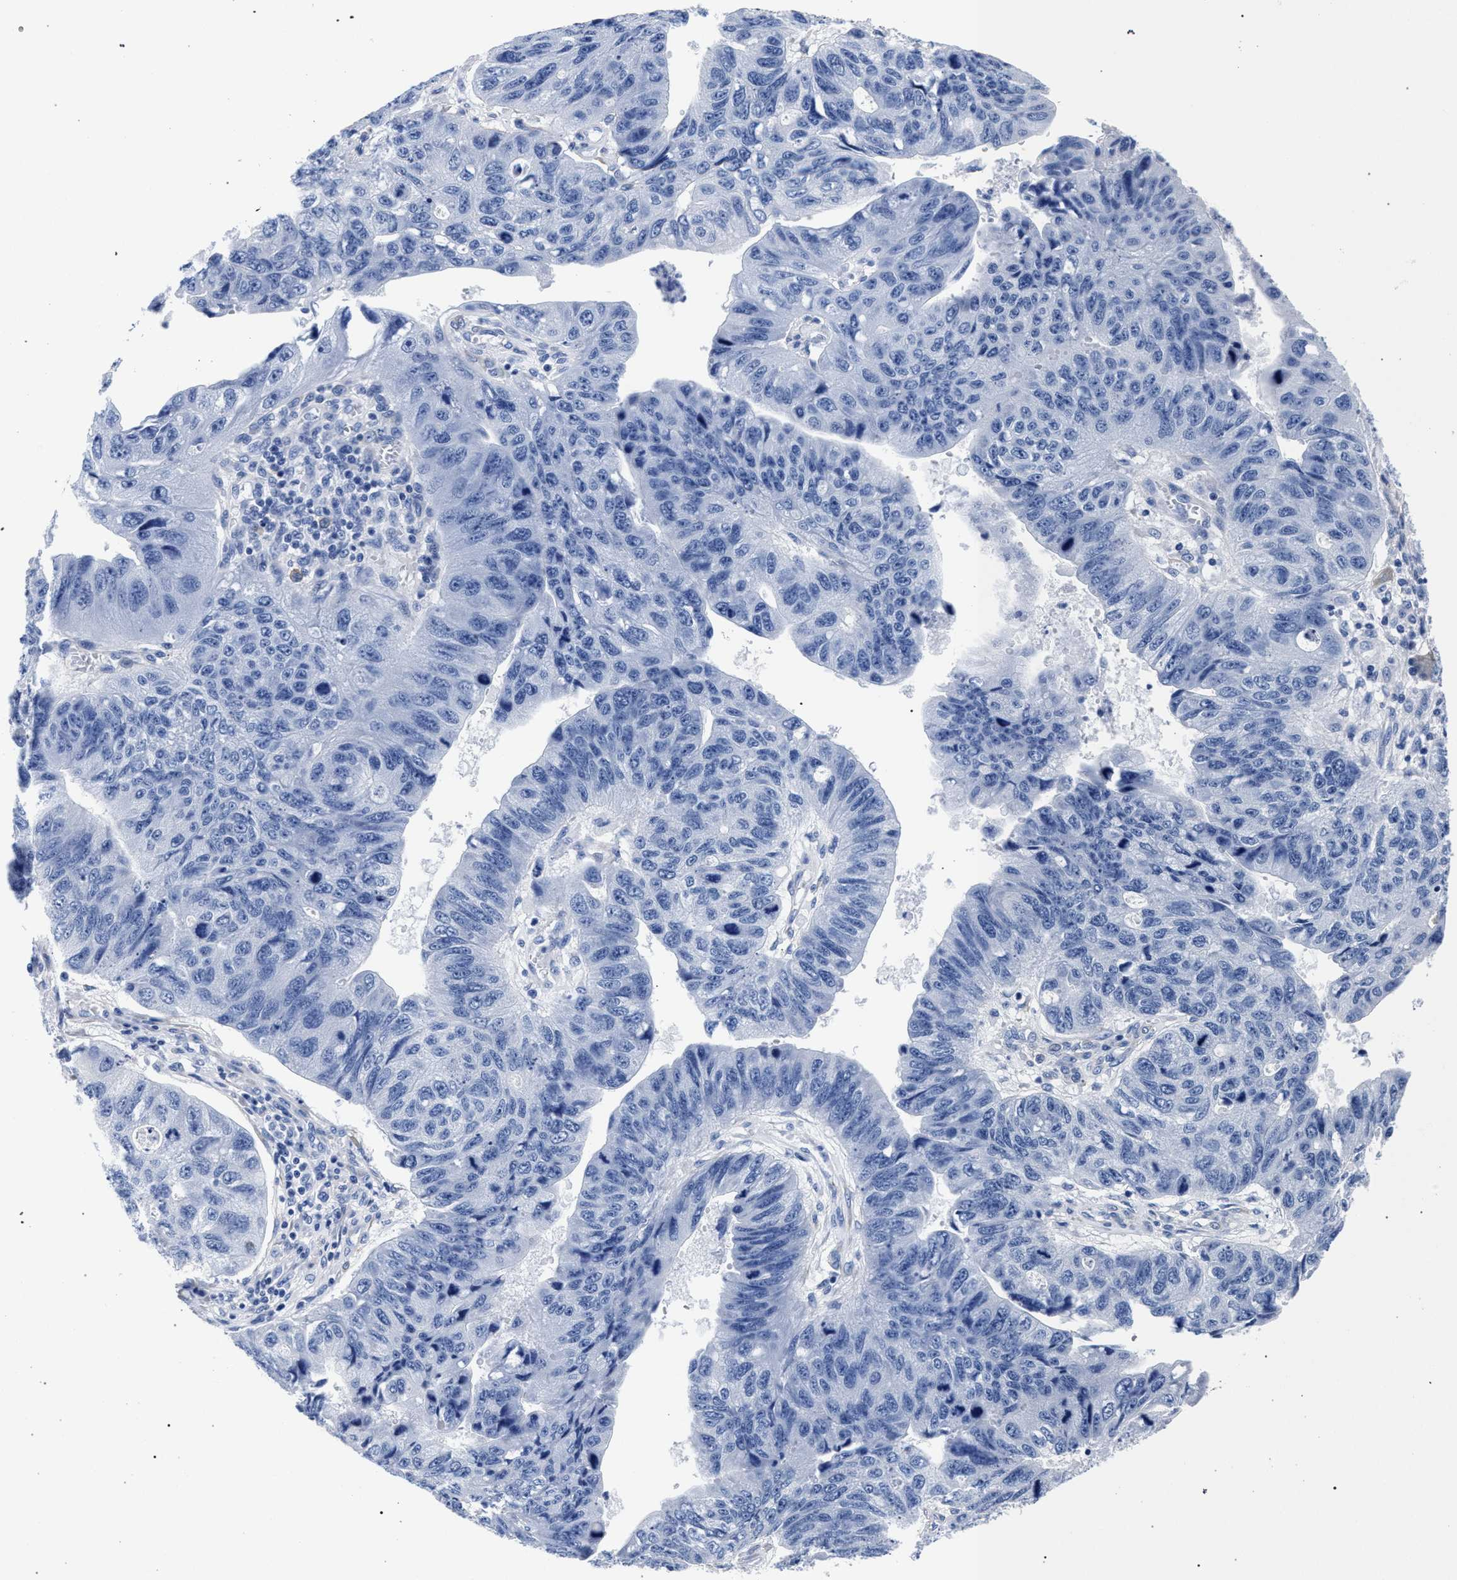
{"staining": {"intensity": "negative", "quantity": "none", "location": "none"}, "tissue": "stomach cancer", "cell_type": "Tumor cells", "image_type": "cancer", "snomed": [{"axis": "morphology", "description": "Adenocarcinoma, NOS"}, {"axis": "topography", "description": "Stomach"}], "caption": "There is no significant expression in tumor cells of stomach adenocarcinoma. (Immunohistochemistry (ihc), brightfield microscopy, high magnification).", "gene": "AKAP4", "patient": {"sex": "male", "age": 59}}